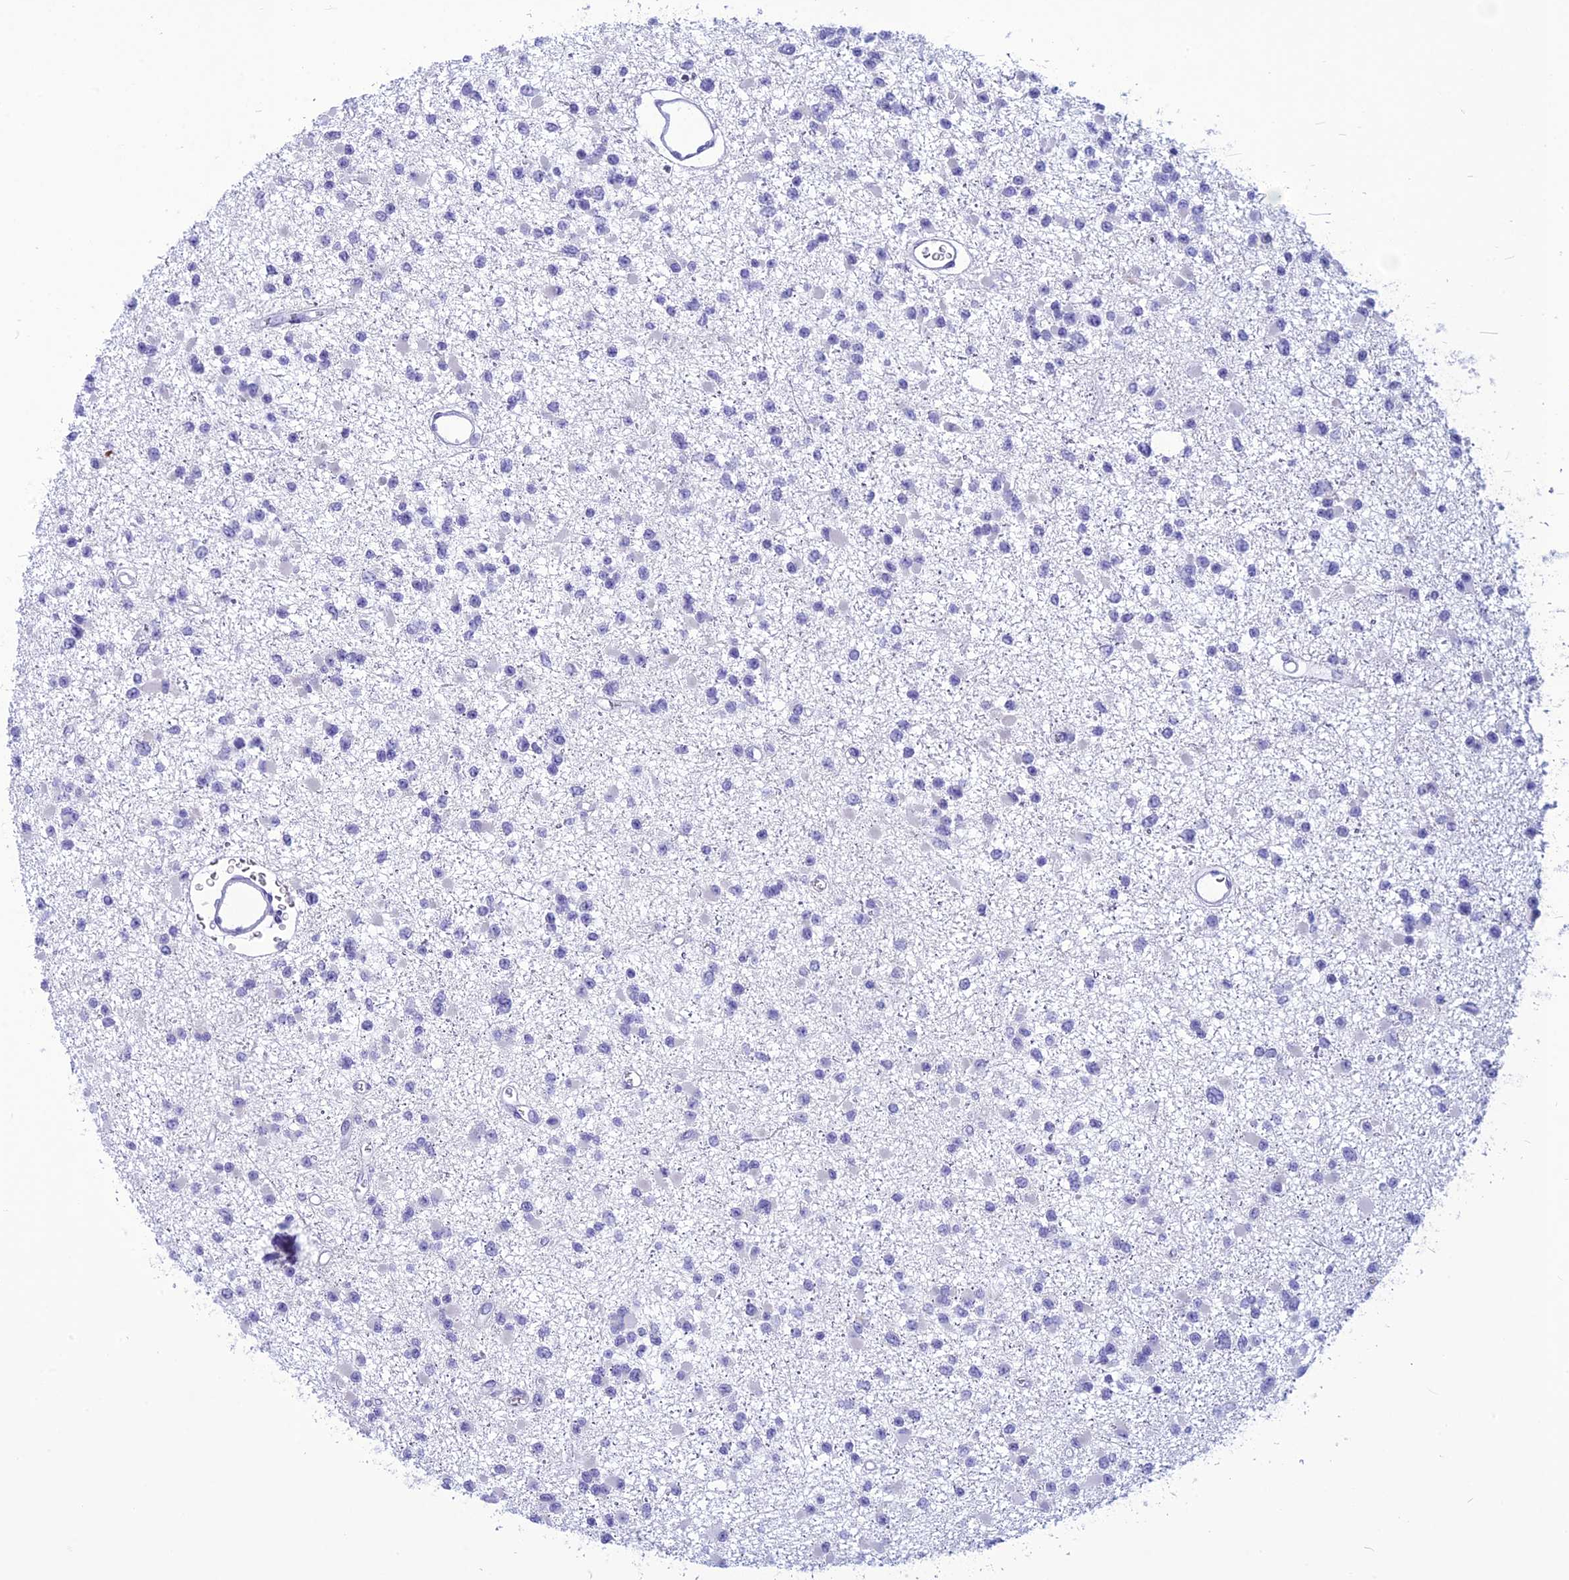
{"staining": {"intensity": "negative", "quantity": "none", "location": "none"}, "tissue": "glioma", "cell_type": "Tumor cells", "image_type": "cancer", "snomed": [{"axis": "morphology", "description": "Glioma, malignant, Low grade"}, {"axis": "topography", "description": "Brain"}], "caption": "Tumor cells are negative for protein expression in human glioma.", "gene": "BBS2", "patient": {"sex": "female", "age": 22}}